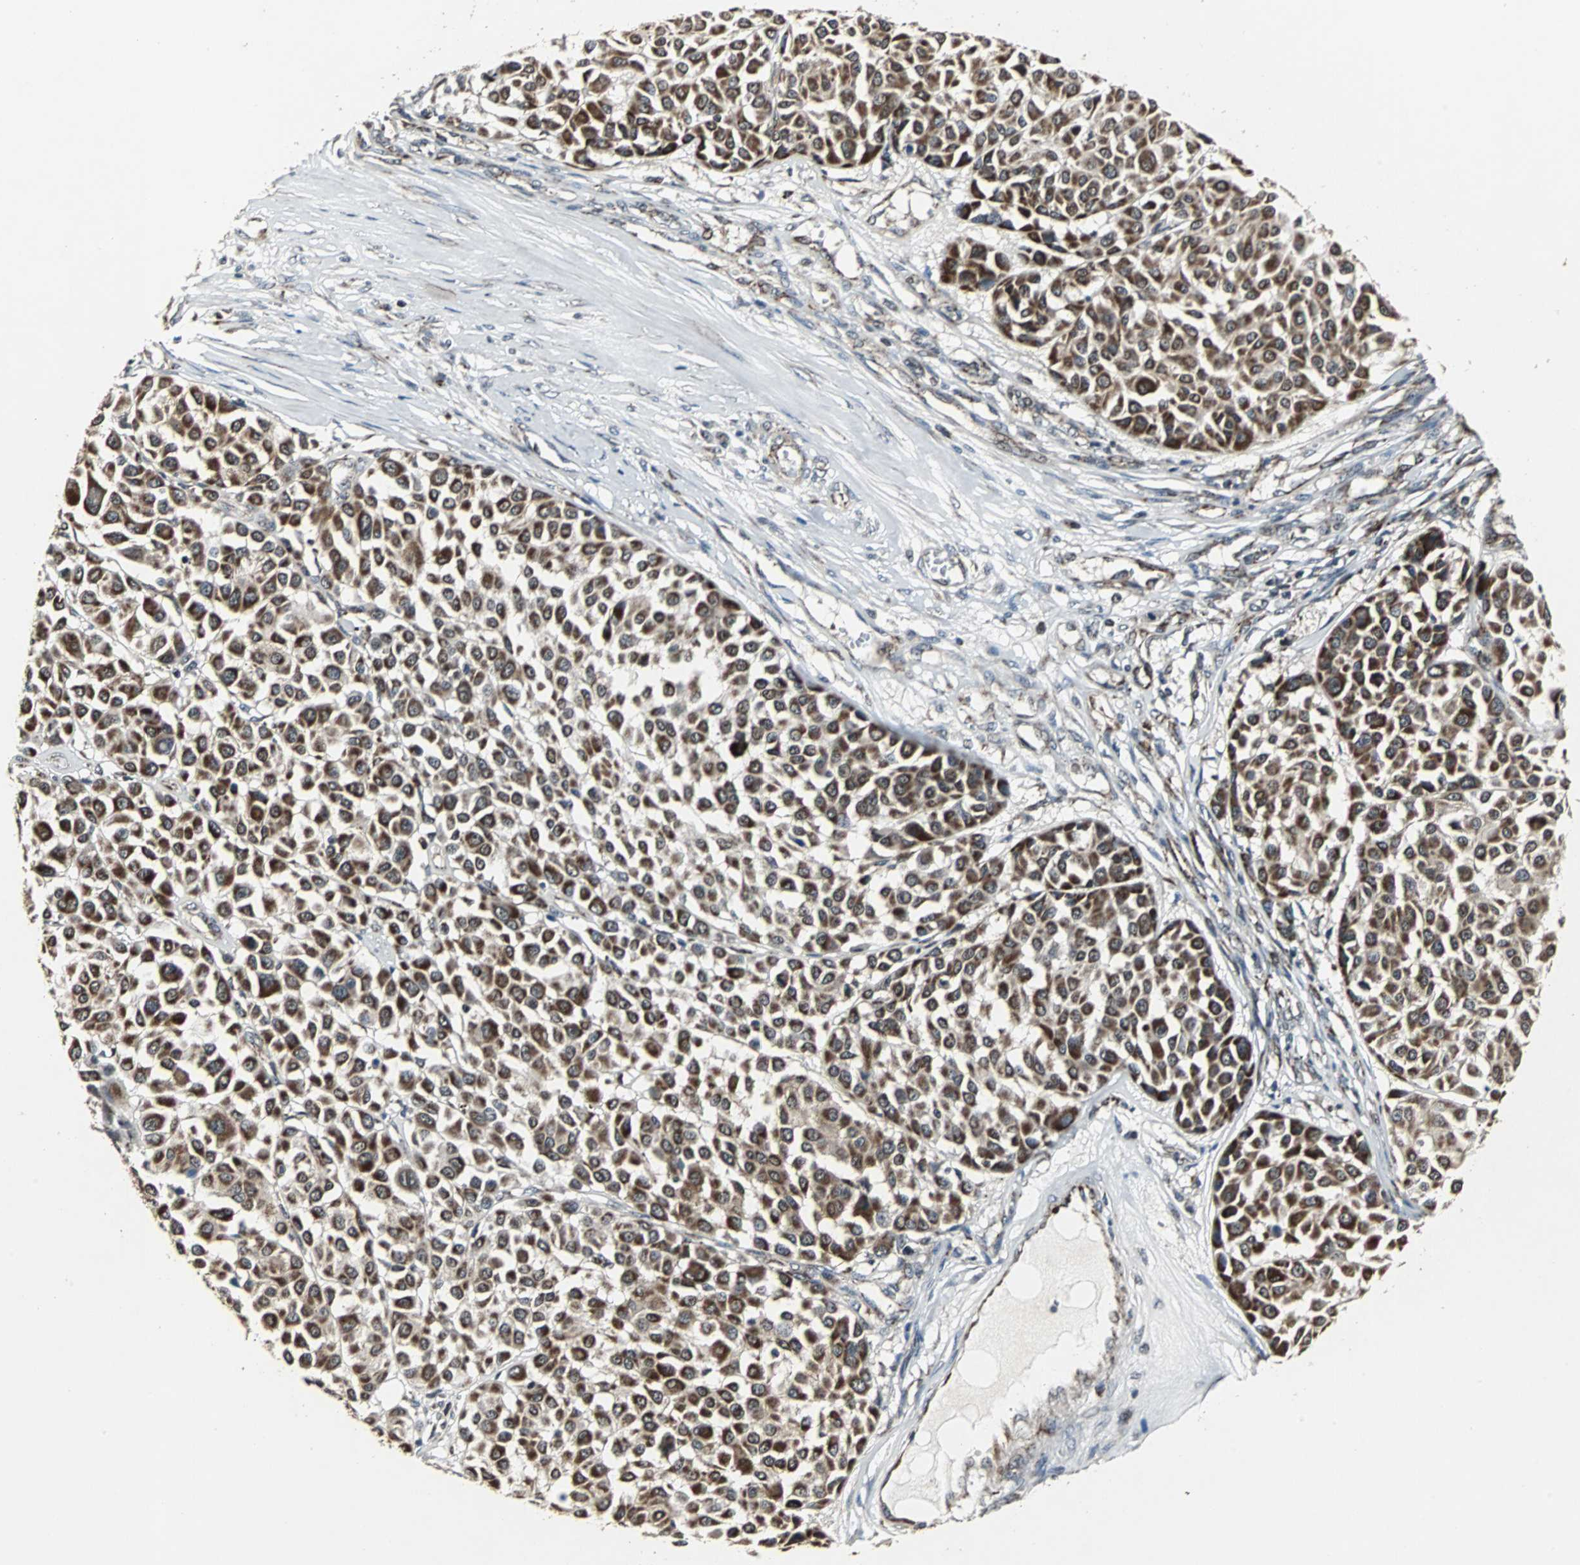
{"staining": {"intensity": "strong", "quantity": ">75%", "location": "cytoplasmic/membranous"}, "tissue": "melanoma", "cell_type": "Tumor cells", "image_type": "cancer", "snomed": [{"axis": "morphology", "description": "Malignant melanoma, Metastatic site"}, {"axis": "topography", "description": "Soft tissue"}], "caption": "Melanoma was stained to show a protein in brown. There is high levels of strong cytoplasmic/membranous positivity in approximately >75% of tumor cells.", "gene": "MRPL40", "patient": {"sex": "male", "age": 41}}